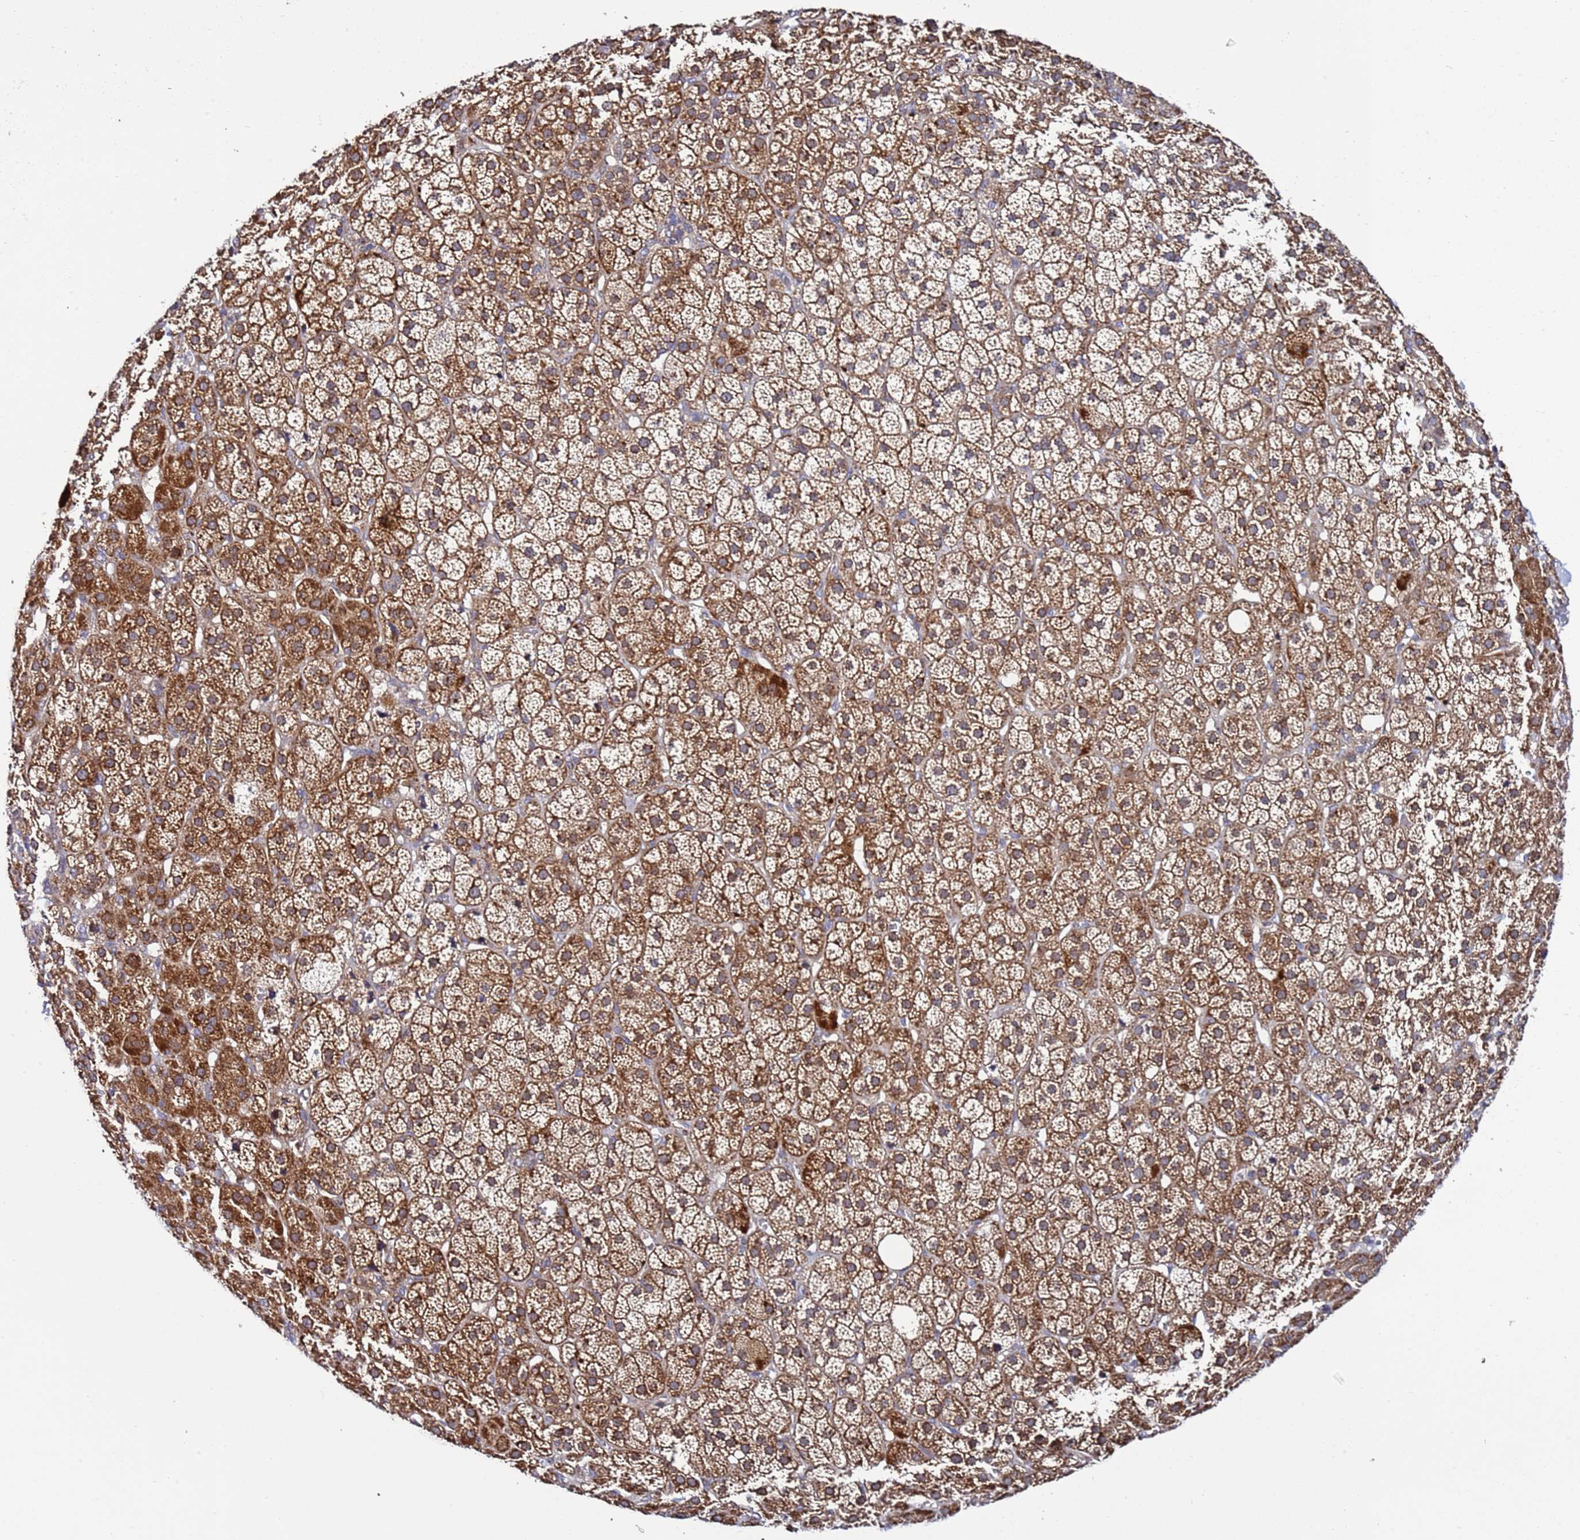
{"staining": {"intensity": "moderate", "quantity": ">75%", "location": "cytoplasmic/membranous"}, "tissue": "adrenal gland", "cell_type": "Glandular cells", "image_type": "normal", "snomed": [{"axis": "morphology", "description": "Normal tissue, NOS"}, {"axis": "topography", "description": "Adrenal gland"}], "caption": "Moderate cytoplasmic/membranous staining is present in about >75% of glandular cells in unremarkable adrenal gland. (DAB IHC, brown staining for protein, blue staining for nuclei).", "gene": "TMEM176B", "patient": {"sex": "female", "age": 57}}